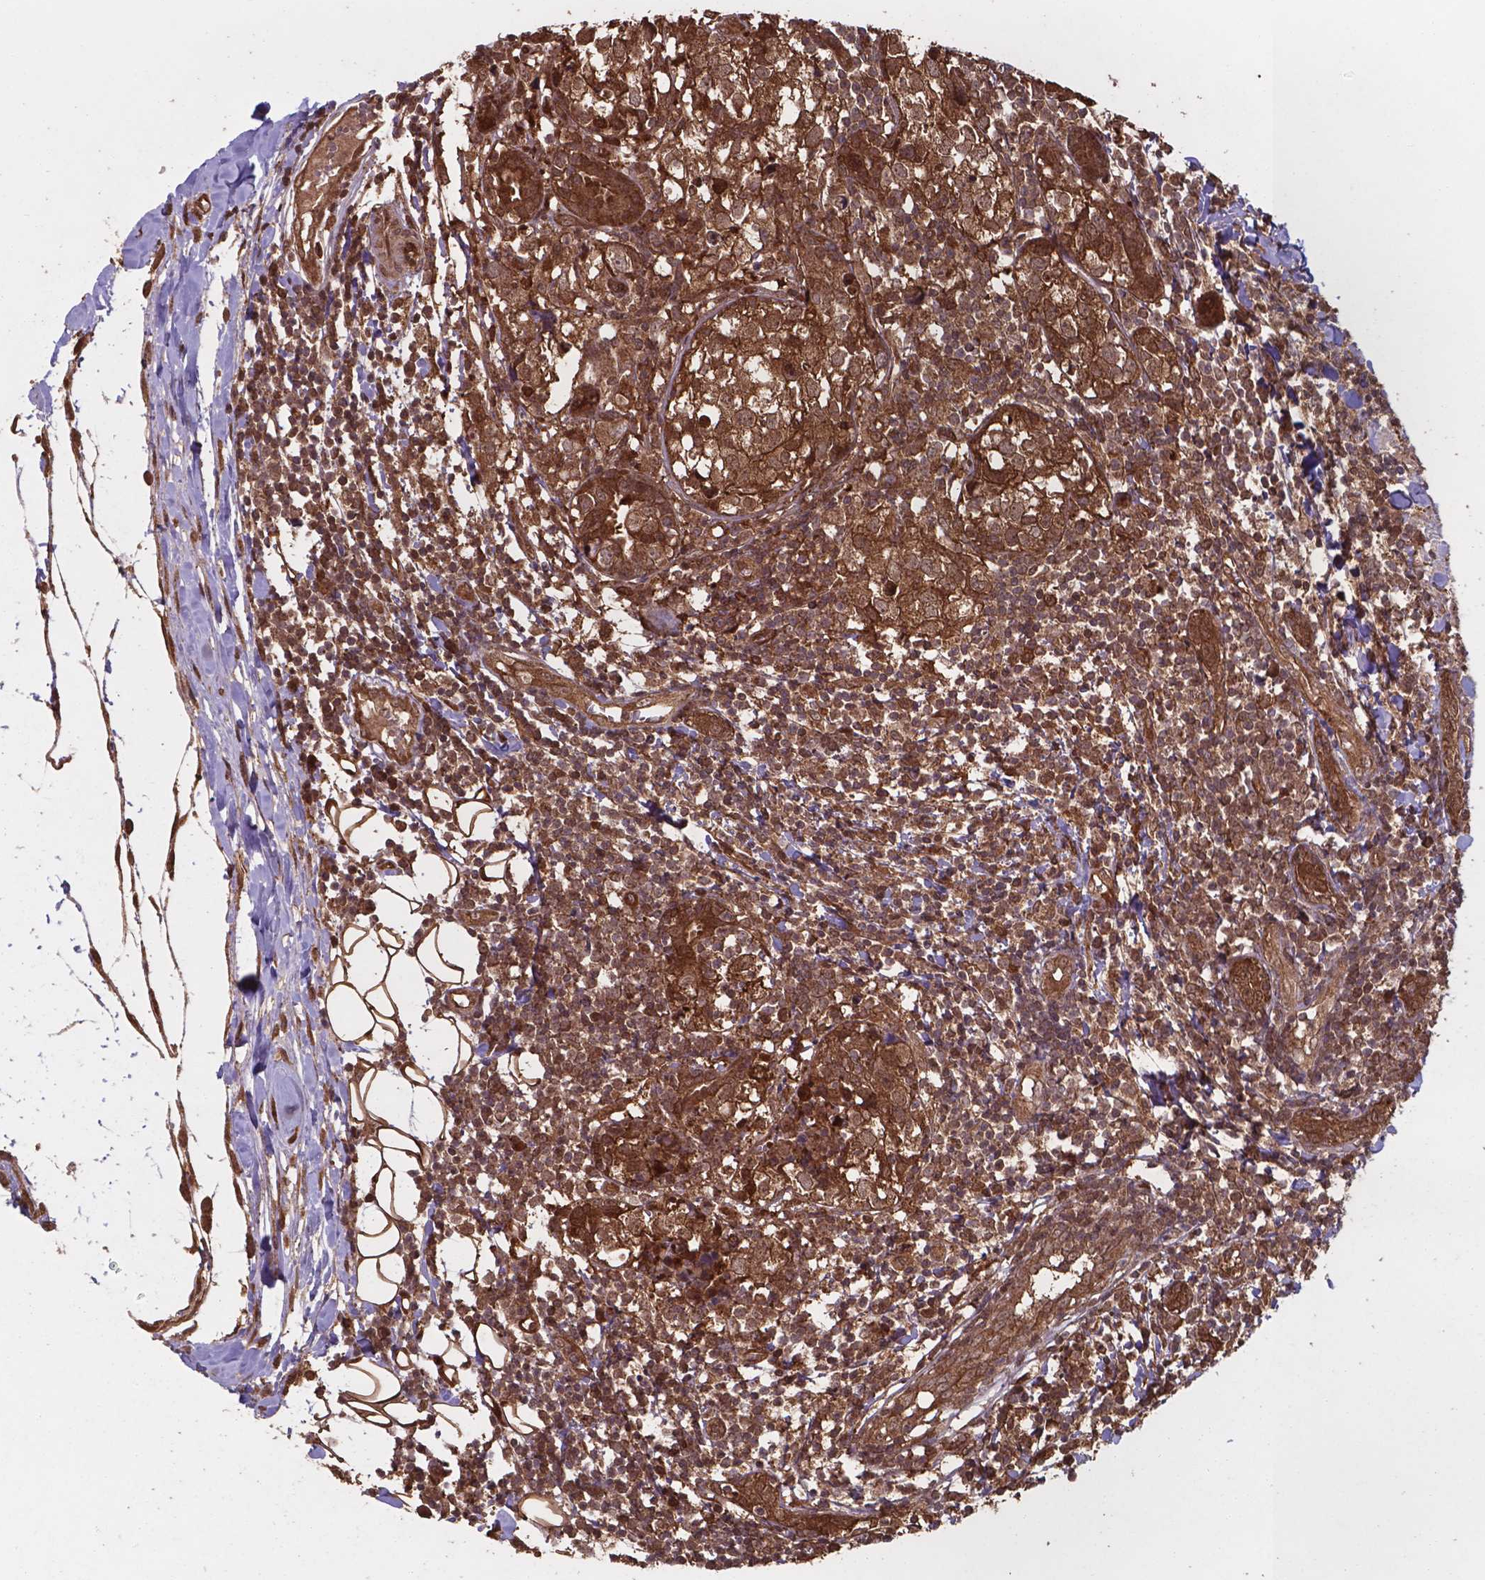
{"staining": {"intensity": "strong", "quantity": ">75%", "location": "cytoplasmic/membranous,nuclear"}, "tissue": "breast cancer", "cell_type": "Tumor cells", "image_type": "cancer", "snomed": [{"axis": "morphology", "description": "Duct carcinoma"}, {"axis": "topography", "description": "Breast"}], "caption": "Infiltrating ductal carcinoma (breast) stained with a protein marker reveals strong staining in tumor cells.", "gene": "CHP2", "patient": {"sex": "female", "age": 30}}